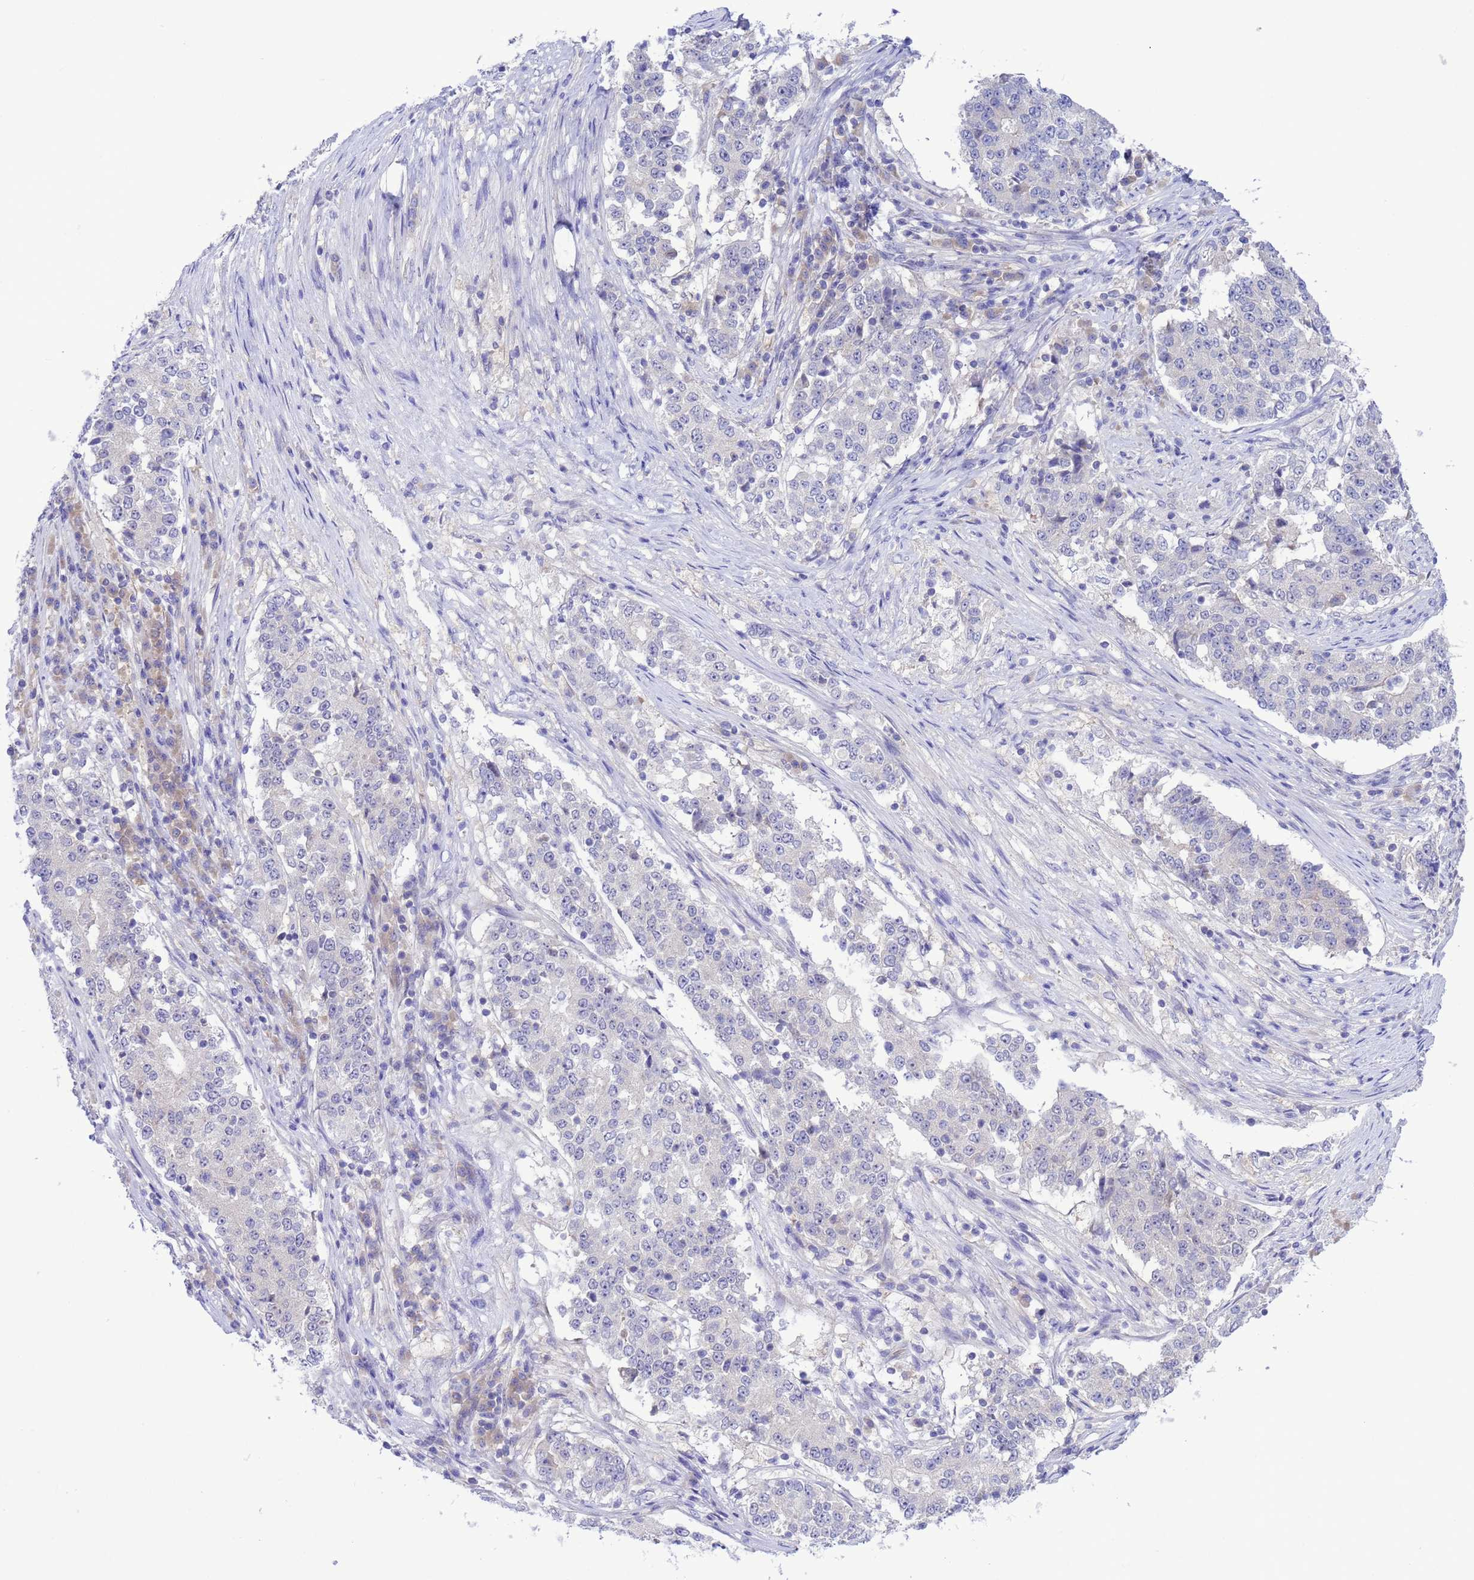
{"staining": {"intensity": "negative", "quantity": "none", "location": "none"}, "tissue": "stomach cancer", "cell_type": "Tumor cells", "image_type": "cancer", "snomed": [{"axis": "morphology", "description": "Adenocarcinoma, NOS"}, {"axis": "topography", "description": "Stomach"}], "caption": "Immunohistochemistry image of neoplastic tissue: adenocarcinoma (stomach) stained with DAB (3,3'-diaminobenzidine) reveals no significant protein staining in tumor cells.", "gene": "ZNF461", "patient": {"sex": "male", "age": 59}}